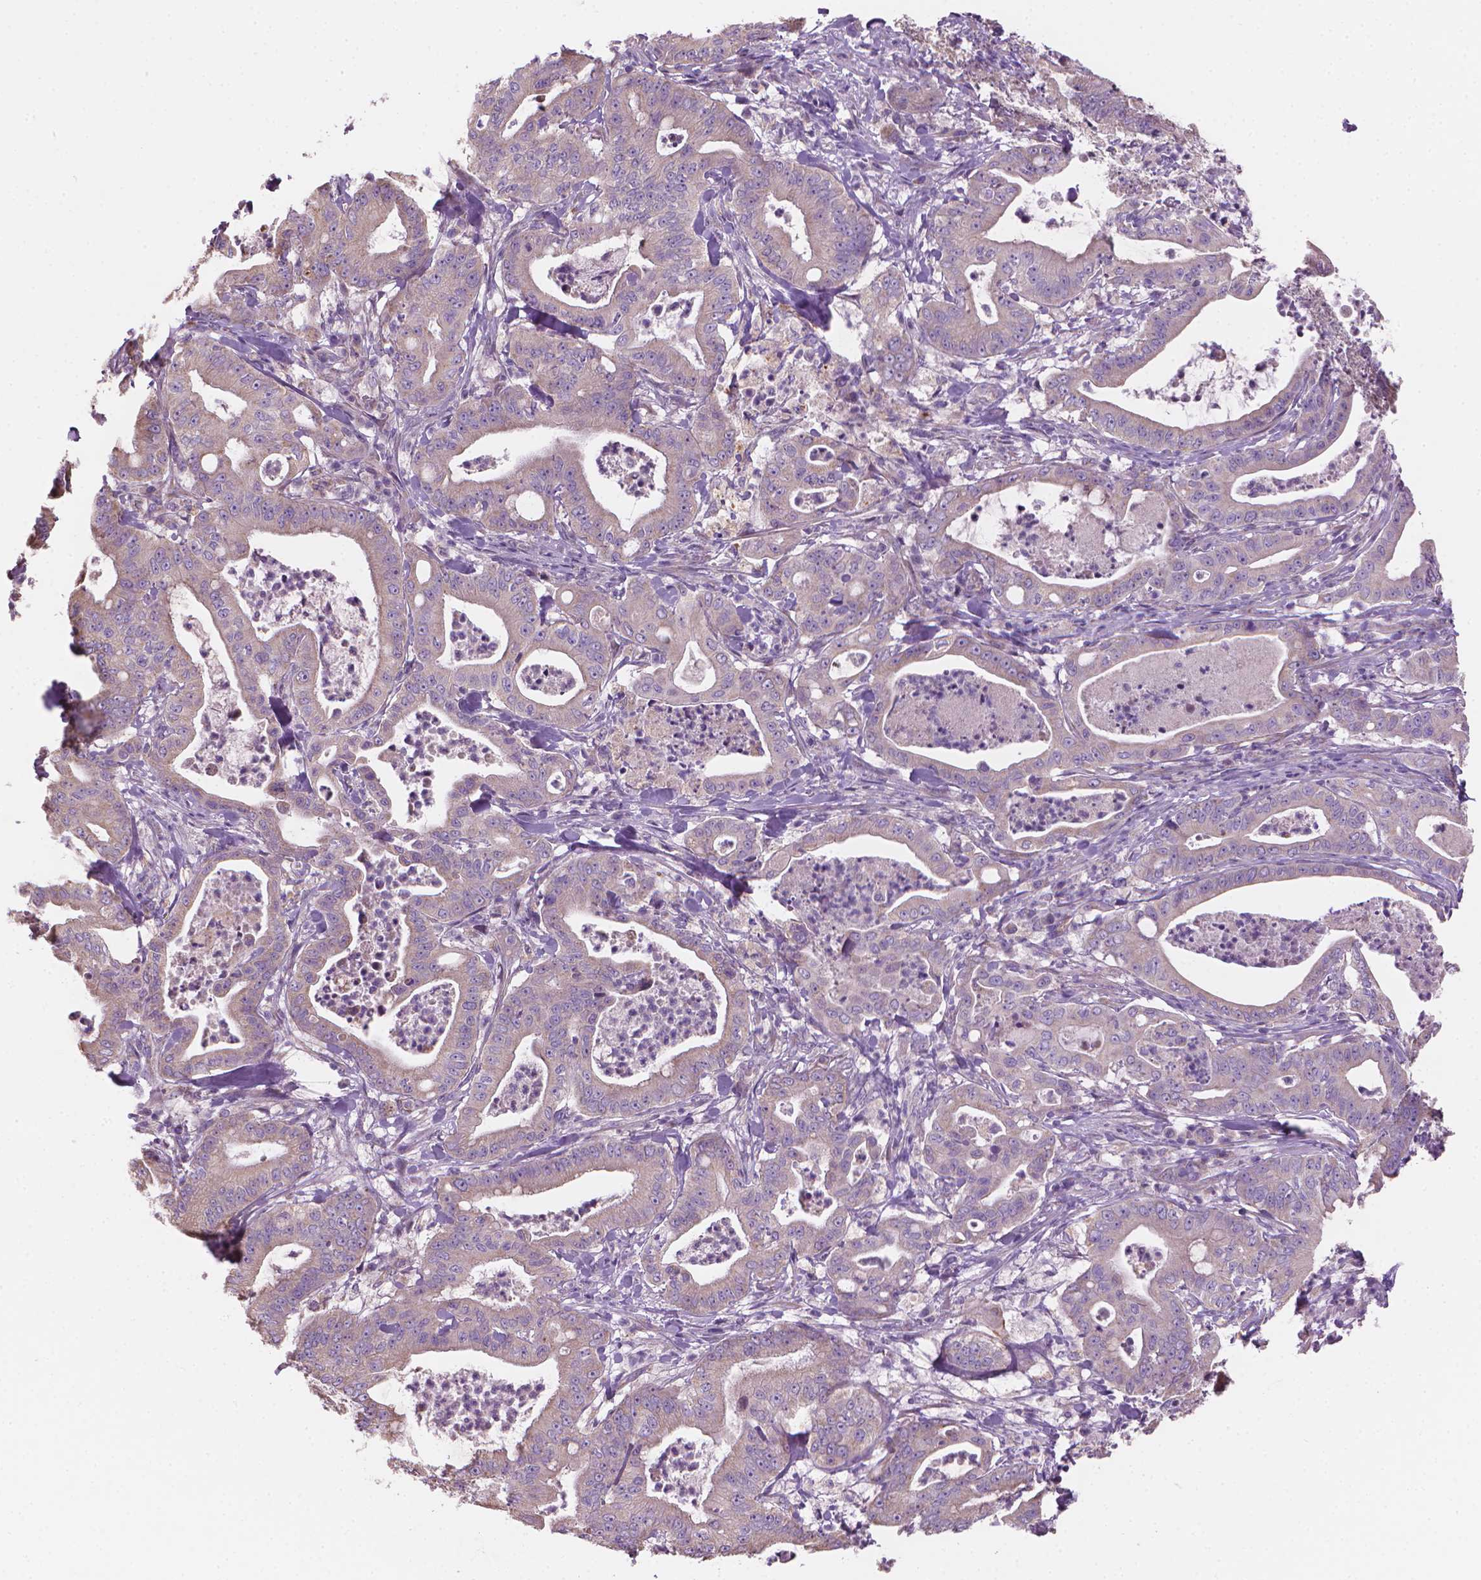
{"staining": {"intensity": "weak", "quantity": "<25%", "location": "cytoplasmic/membranous"}, "tissue": "pancreatic cancer", "cell_type": "Tumor cells", "image_type": "cancer", "snomed": [{"axis": "morphology", "description": "Adenocarcinoma, NOS"}, {"axis": "topography", "description": "Pancreas"}], "caption": "Tumor cells show no significant positivity in pancreatic cancer.", "gene": "TTC29", "patient": {"sex": "male", "age": 71}}